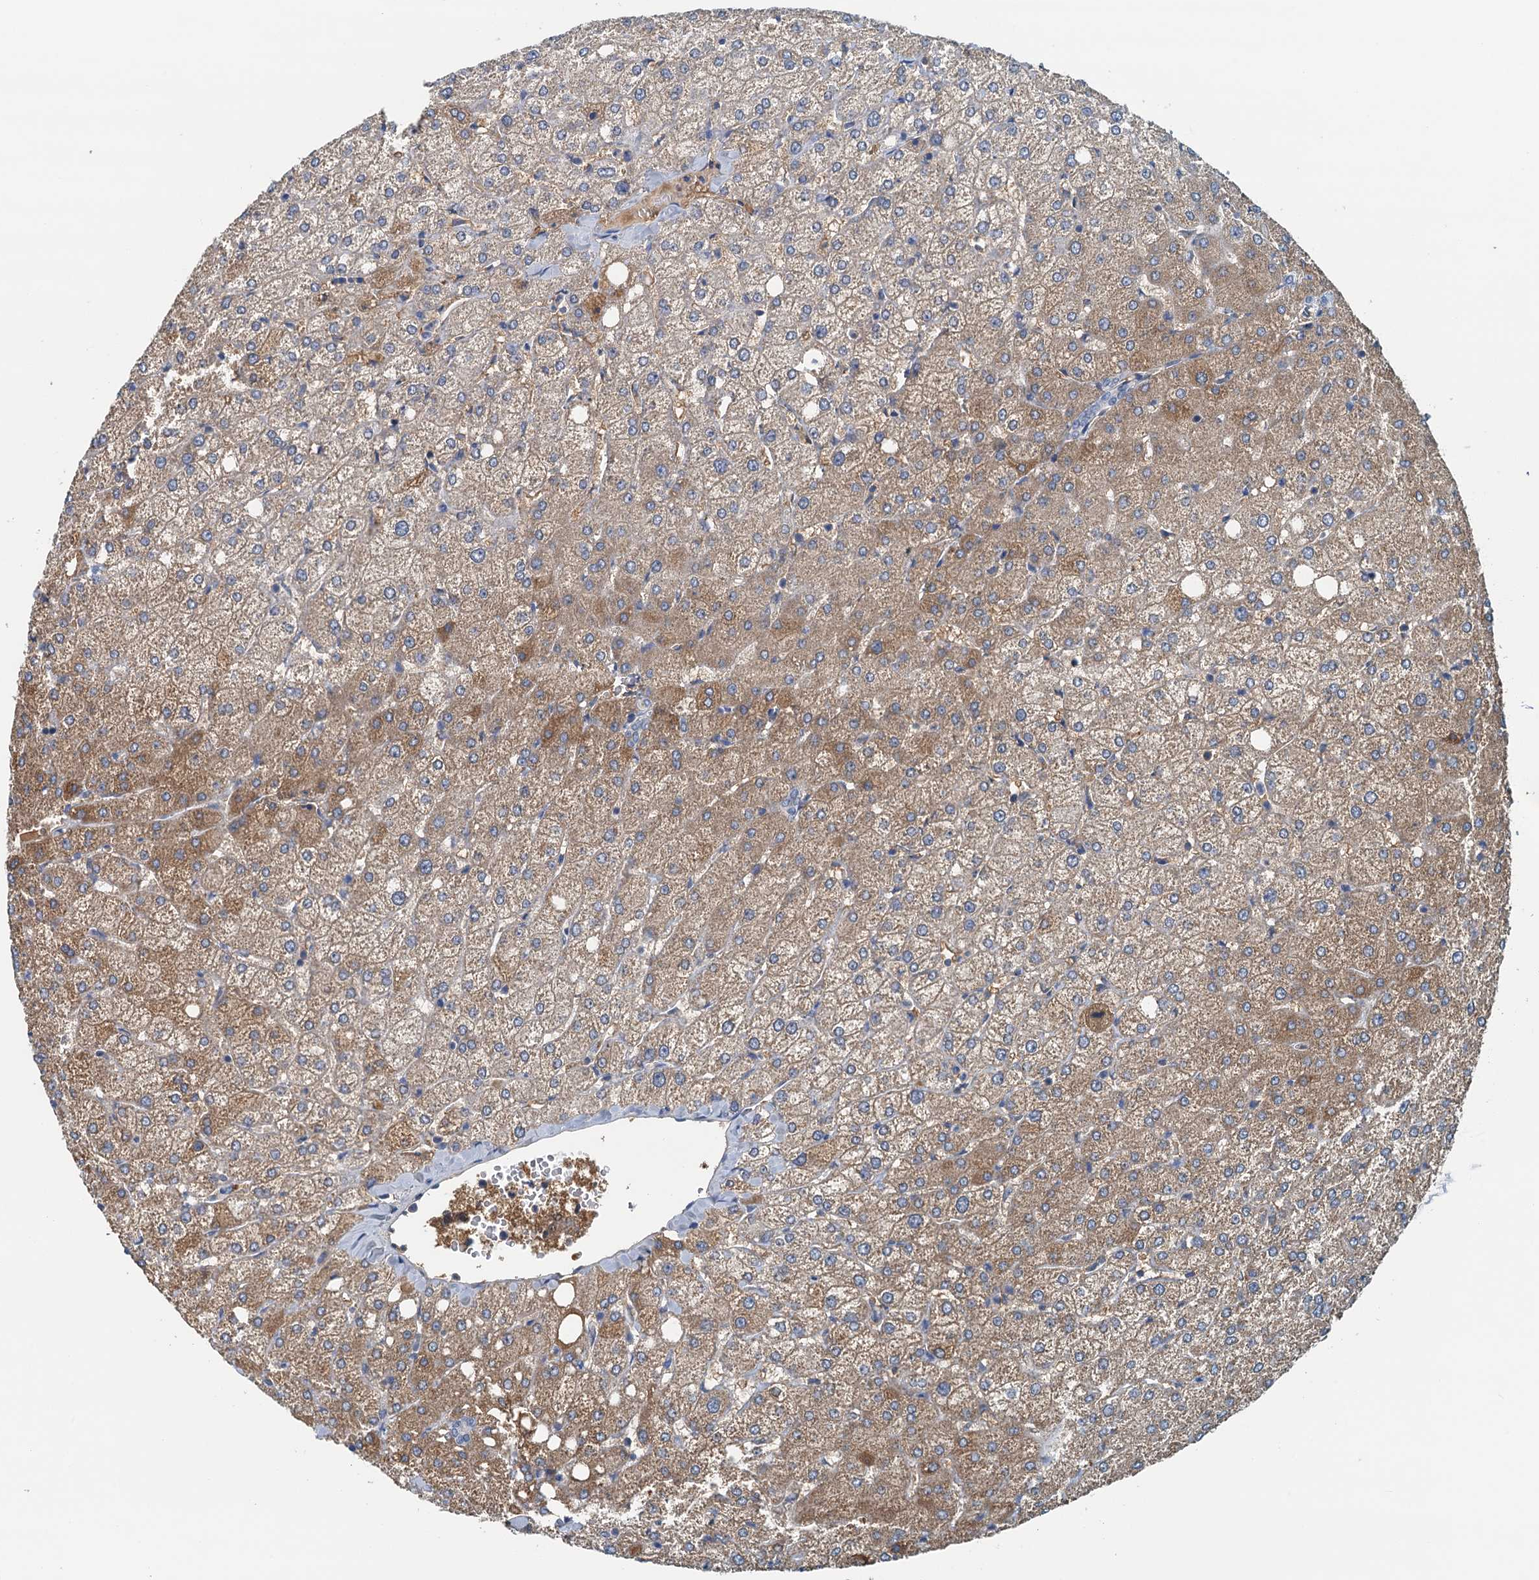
{"staining": {"intensity": "negative", "quantity": "none", "location": "none"}, "tissue": "liver", "cell_type": "Cholangiocytes", "image_type": "normal", "snomed": [{"axis": "morphology", "description": "Normal tissue, NOS"}, {"axis": "topography", "description": "Liver"}], "caption": "The immunohistochemistry micrograph has no significant expression in cholangiocytes of liver.", "gene": "LSM14B", "patient": {"sex": "female", "age": 54}}